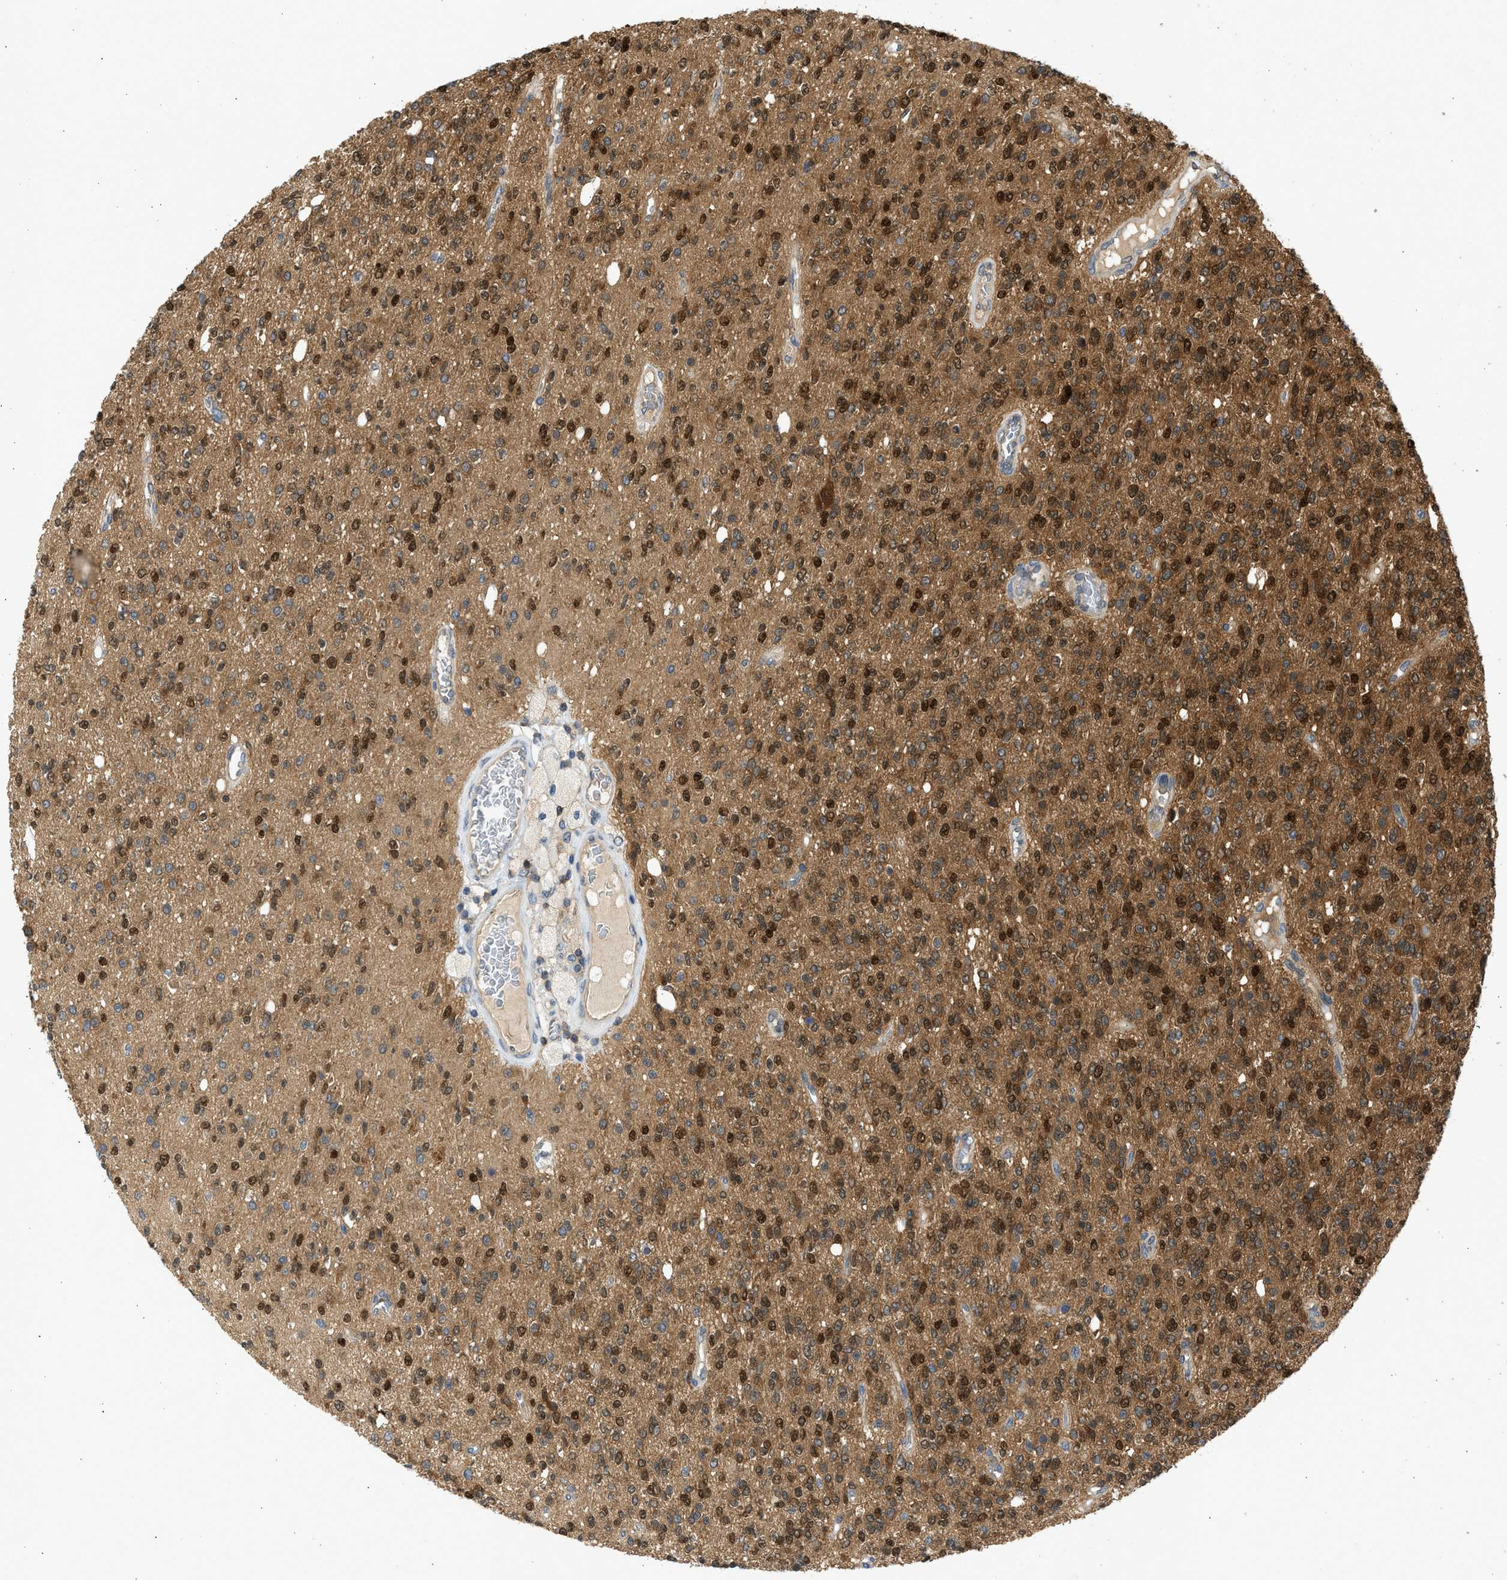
{"staining": {"intensity": "strong", "quantity": ">75%", "location": "cytoplasmic/membranous,nuclear"}, "tissue": "glioma", "cell_type": "Tumor cells", "image_type": "cancer", "snomed": [{"axis": "morphology", "description": "Glioma, malignant, High grade"}, {"axis": "topography", "description": "Brain"}], "caption": "Immunohistochemical staining of human glioma shows high levels of strong cytoplasmic/membranous and nuclear protein positivity in about >75% of tumor cells.", "gene": "MAPK7", "patient": {"sex": "male", "age": 34}}